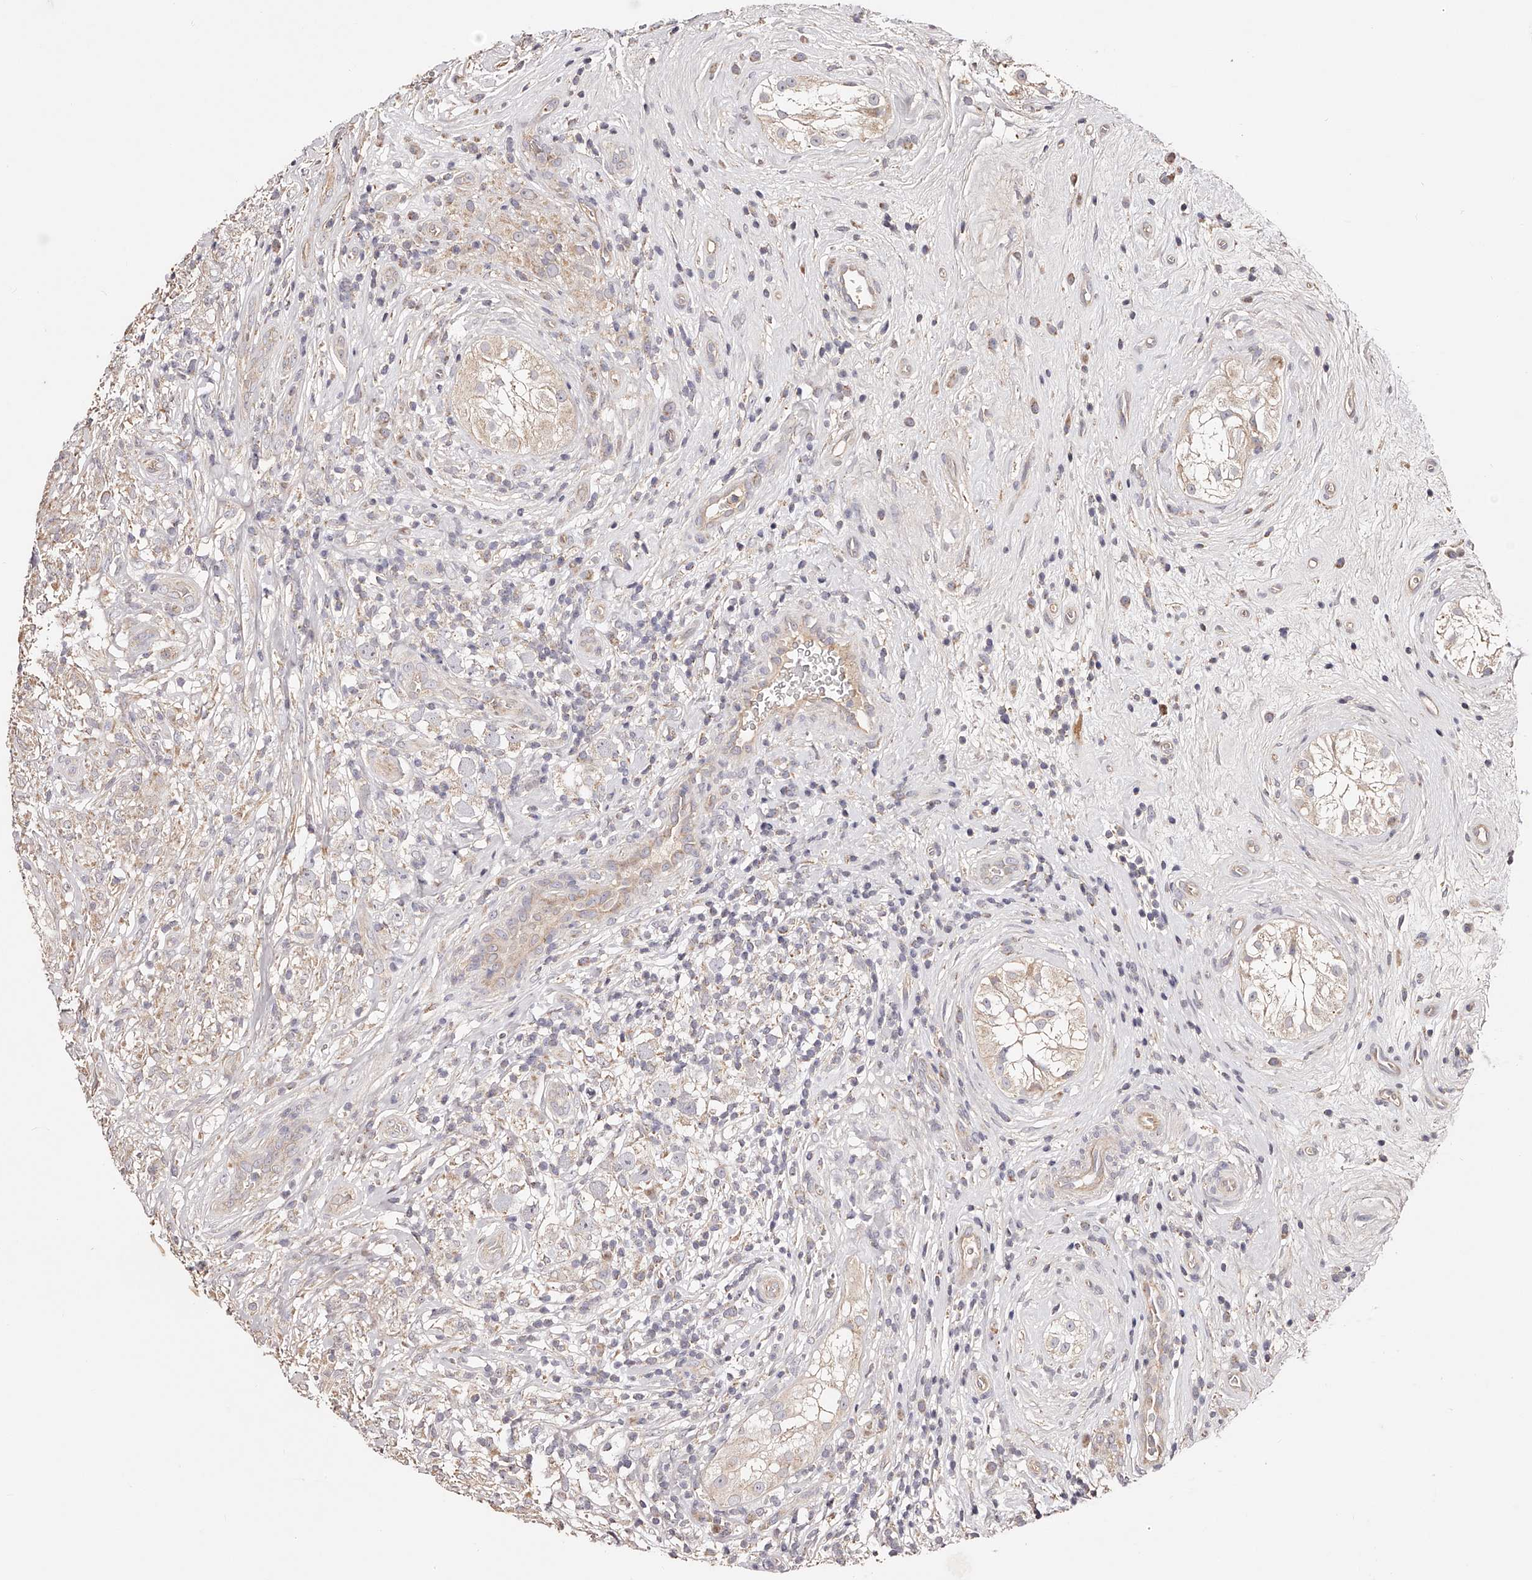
{"staining": {"intensity": "negative", "quantity": "none", "location": "none"}, "tissue": "testis cancer", "cell_type": "Tumor cells", "image_type": "cancer", "snomed": [{"axis": "morphology", "description": "Seminoma, NOS"}, {"axis": "topography", "description": "Testis"}], "caption": "High power microscopy histopathology image of an immunohistochemistry photomicrograph of testis cancer, revealing no significant staining in tumor cells. The staining was performed using DAB to visualize the protein expression in brown, while the nuclei were stained in blue with hematoxylin (Magnification: 20x).", "gene": "USP21", "patient": {"sex": "male", "age": 49}}